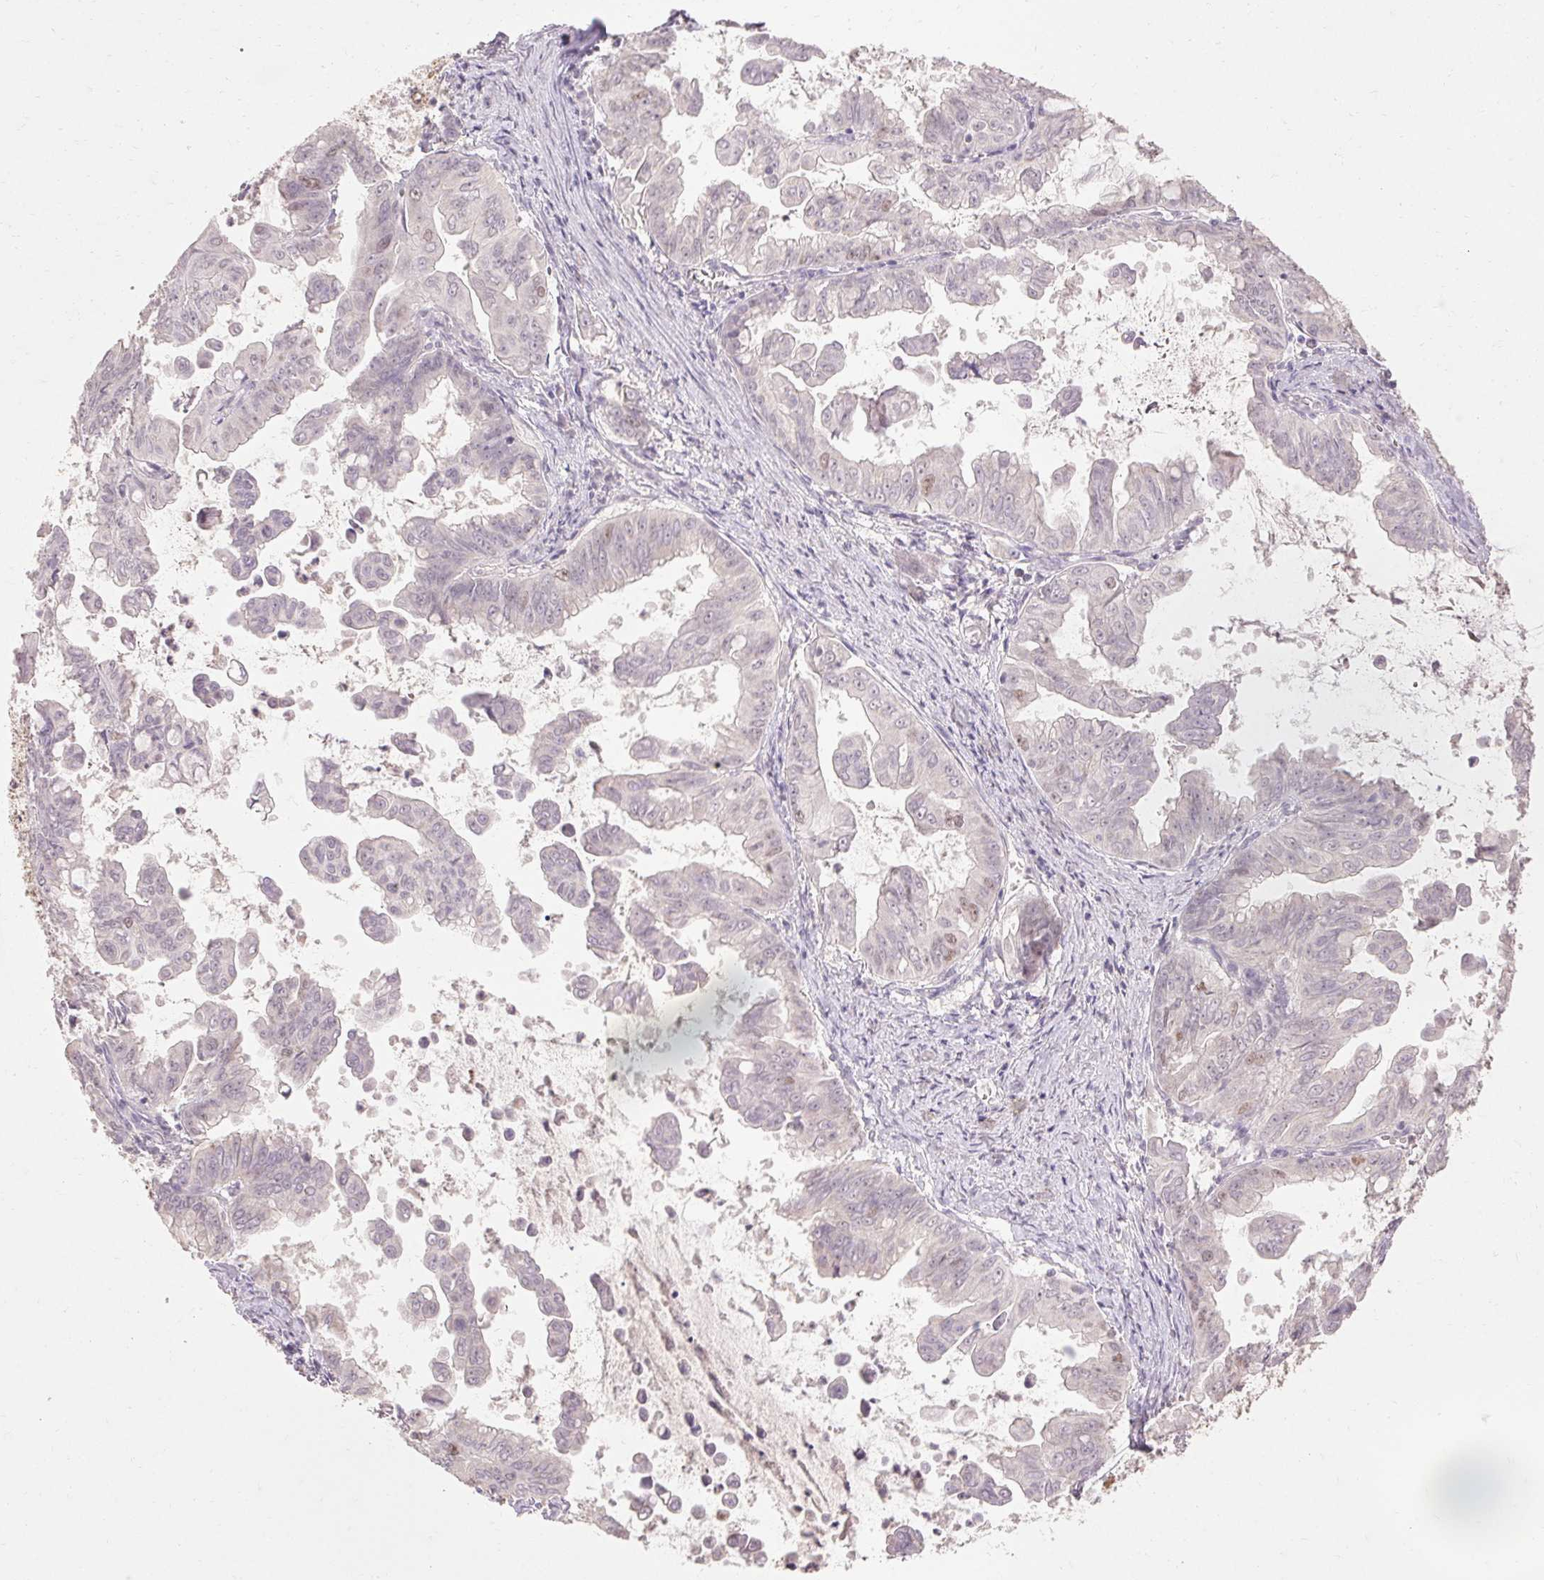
{"staining": {"intensity": "moderate", "quantity": "<25%", "location": "nuclear"}, "tissue": "stomach cancer", "cell_type": "Tumor cells", "image_type": "cancer", "snomed": [{"axis": "morphology", "description": "Adenocarcinoma, NOS"}, {"axis": "topography", "description": "Stomach, upper"}], "caption": "A high-resolution image shows immunohistochemistry (IHC) staining of adenocarcinoma (stomach), which demonstrates moderate nuclear positivity in about <25% of tumor cells.", "gene": "SKP2", "patient": {"sex": "male", "age": 80}}